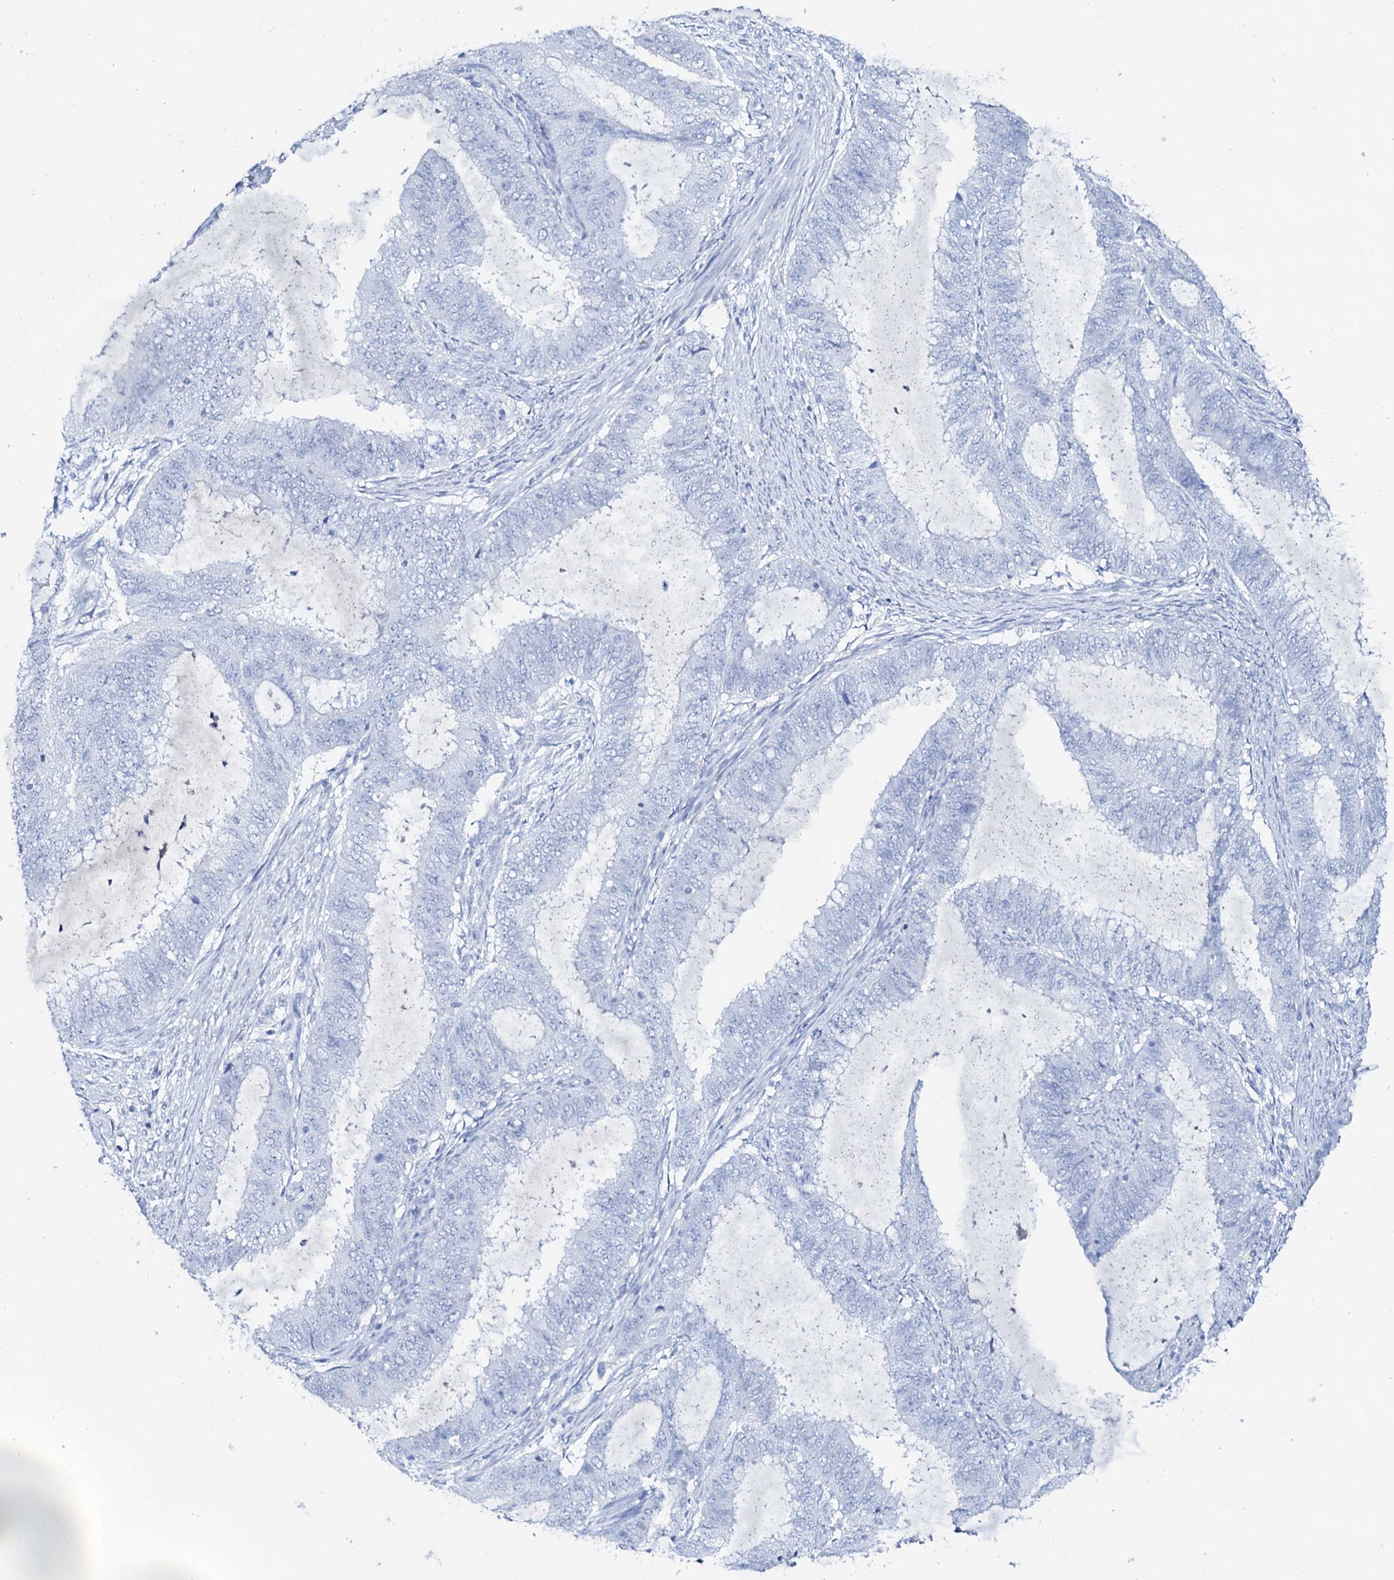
{"staining": {"intensity": "negative", "quantity": "none", "location": "none"}, "tissue": "endometrial cancer", "cell_type": "Tumor cells", "image_type": "cancer", "snomed": [{"axis": "morphology", "description": "Adenocarcinoma, NOS"}, {"axis": "topography", "description": "Endometrium"}], "caption": "There is no significant expression in tumor cells of endometrial cancer. (DAB (3,3'-diaminobenzidine) immunohistochemistry (IHC), high magnification).", "gene": "FBXL16", "patient": {"sex": "female", "age": 51}}